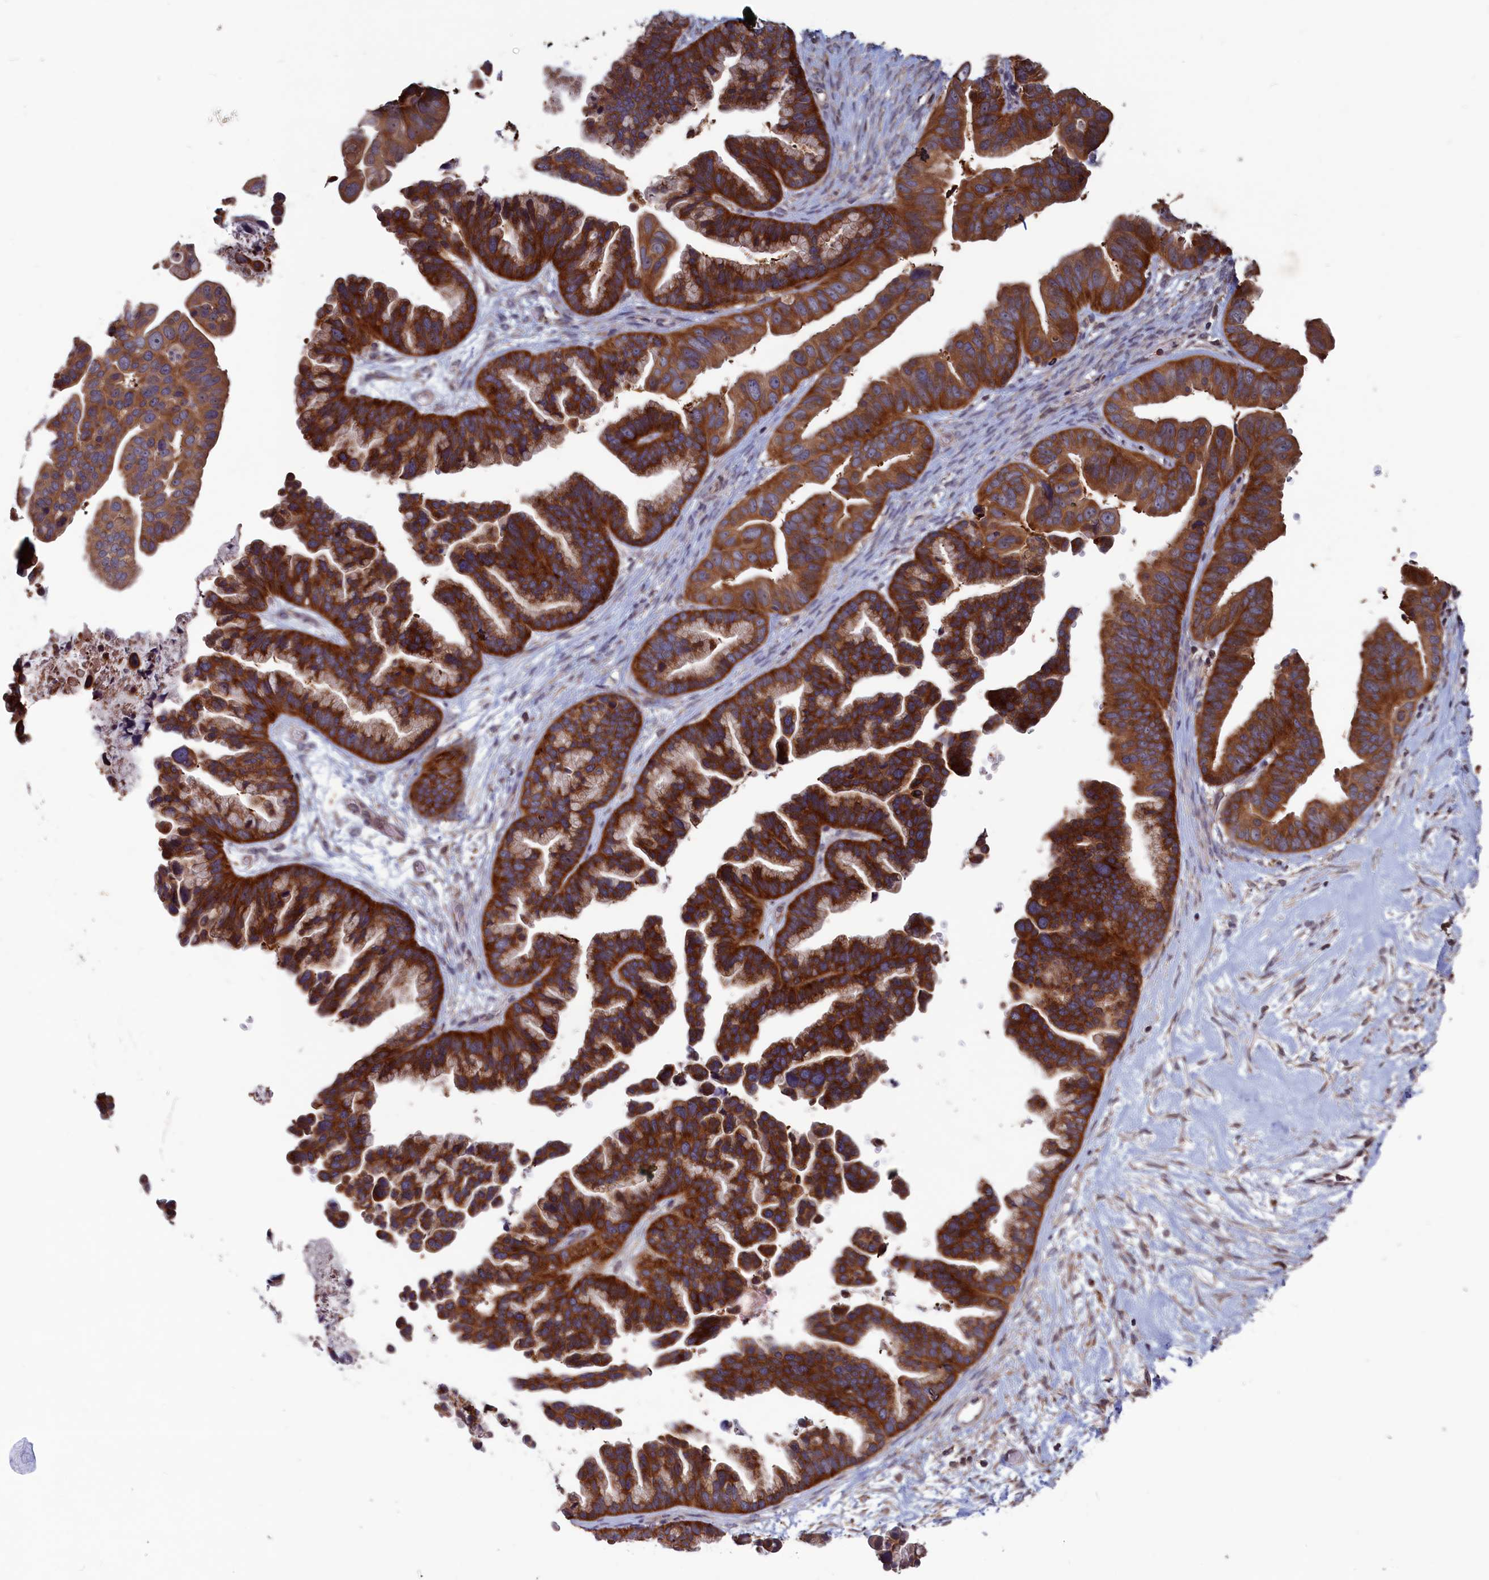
{"staining": {"intensity": "strong", "quantity": ">75%", "location": "cytoplasmic/membranous"}, "tissue": "ovarian cancer", "cell_type": "Tumor cells", "image_type": "cancer", "snomed": [{"axis": "morphology", "description": "Cystadenocarcinoma, serous, NOS"}, {"axis": "topography", "description": "Ovary"}], "caption": "Immunohistochemical staining of ovarian cancer (serous cystadenocarcinoma) exhibits high levels of strong cytoplasmic/membranous protein positivity in approximately >75% of tumor cells. The staining was performed using DAB (3,3'-diaminobenzidine), with brown indicating positive protein expression. Nuclei are stained blue with hematoxylin.", "gene": "CACTIN", "patient": {"sex": "female", "age": 56}}